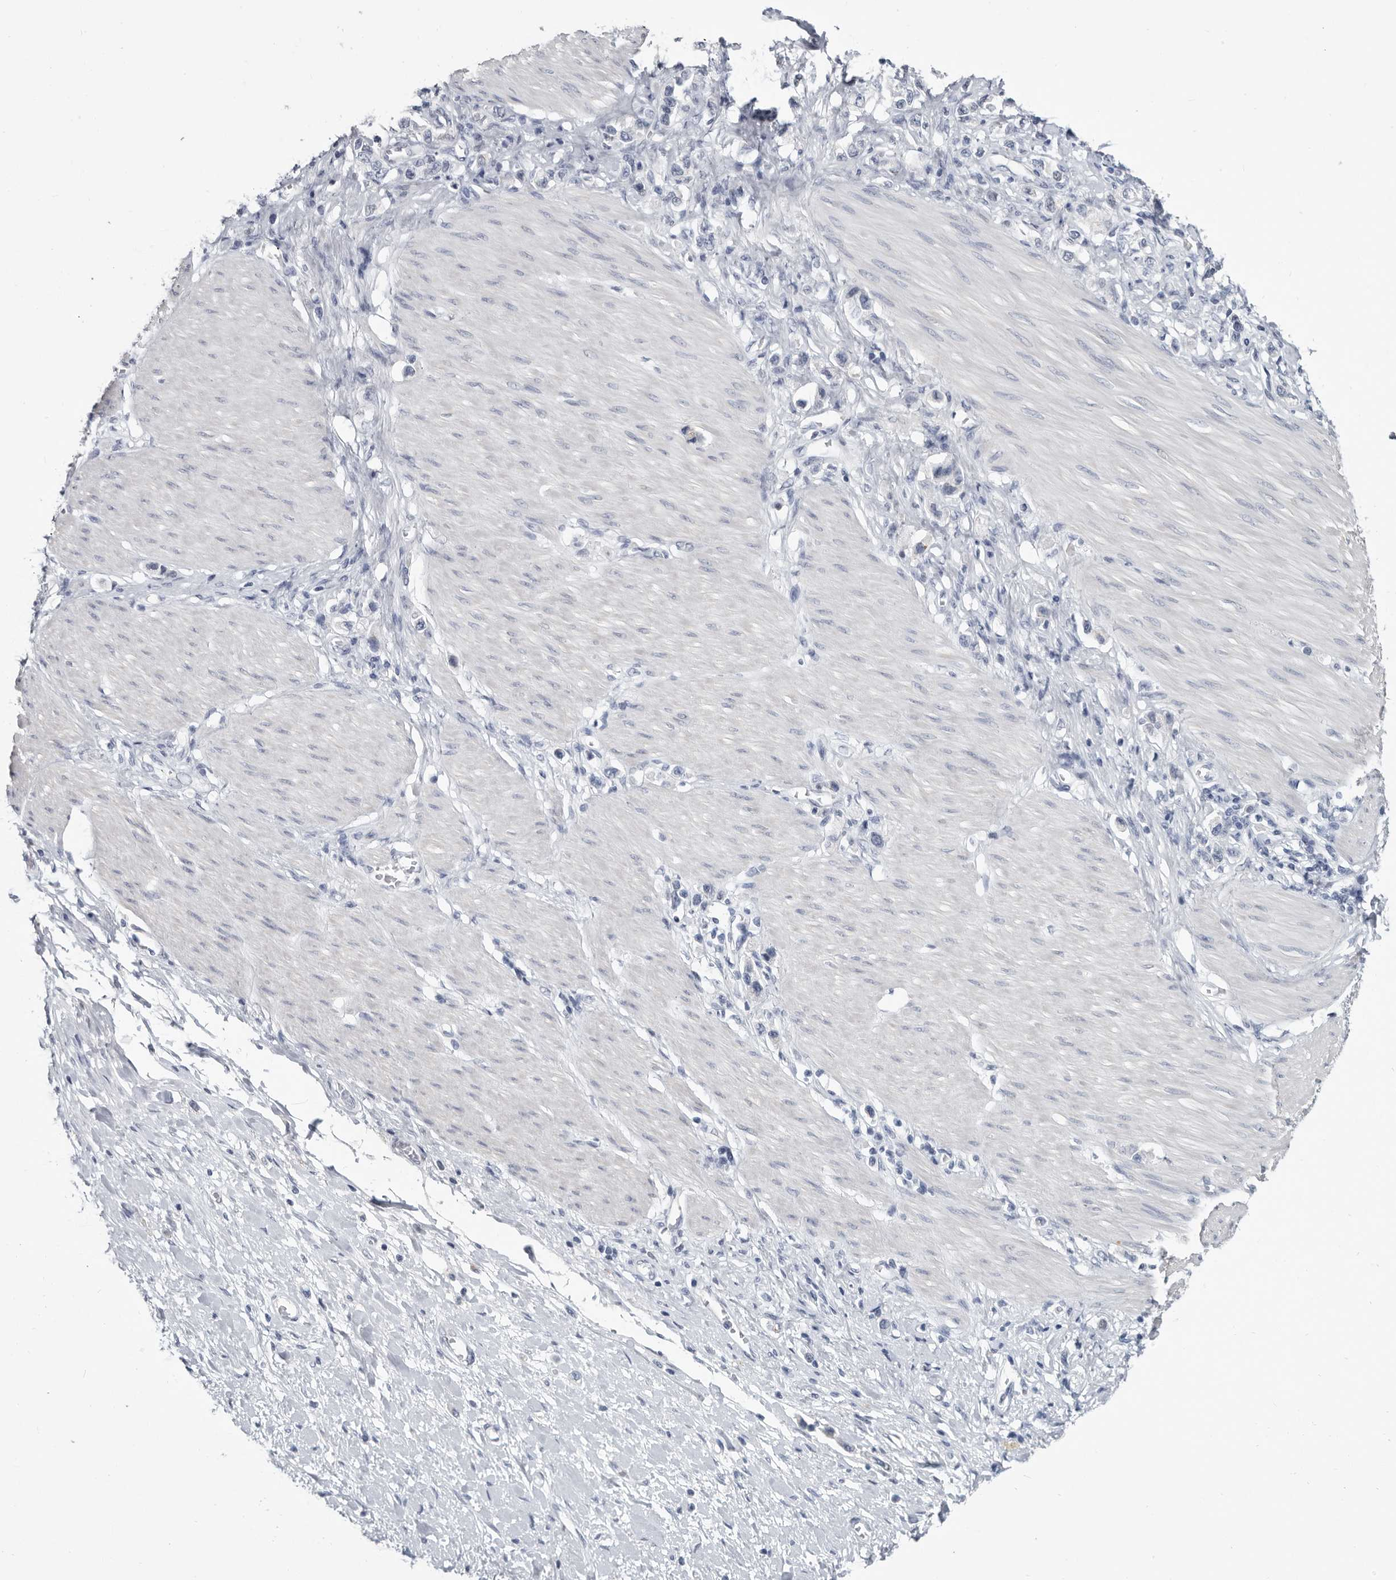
{"staining": {"intensity": "negative", "quantity": "none", "location": "none"}, "tissue": "stomach cancer", "cell_type": "Tumor cells", "image_type": "cancer", "snomed": [{"axis": "morphology", "description": "Adenocarcinoma, NOS"}, {"axis": "topography", "description": "Stomach"}], "caption": "Histopathology image shows no protein staining in tumor cells of stomach cancer tissue.", "gene": "WRAP73", "patient": {"sex": "female", "age": 65}}